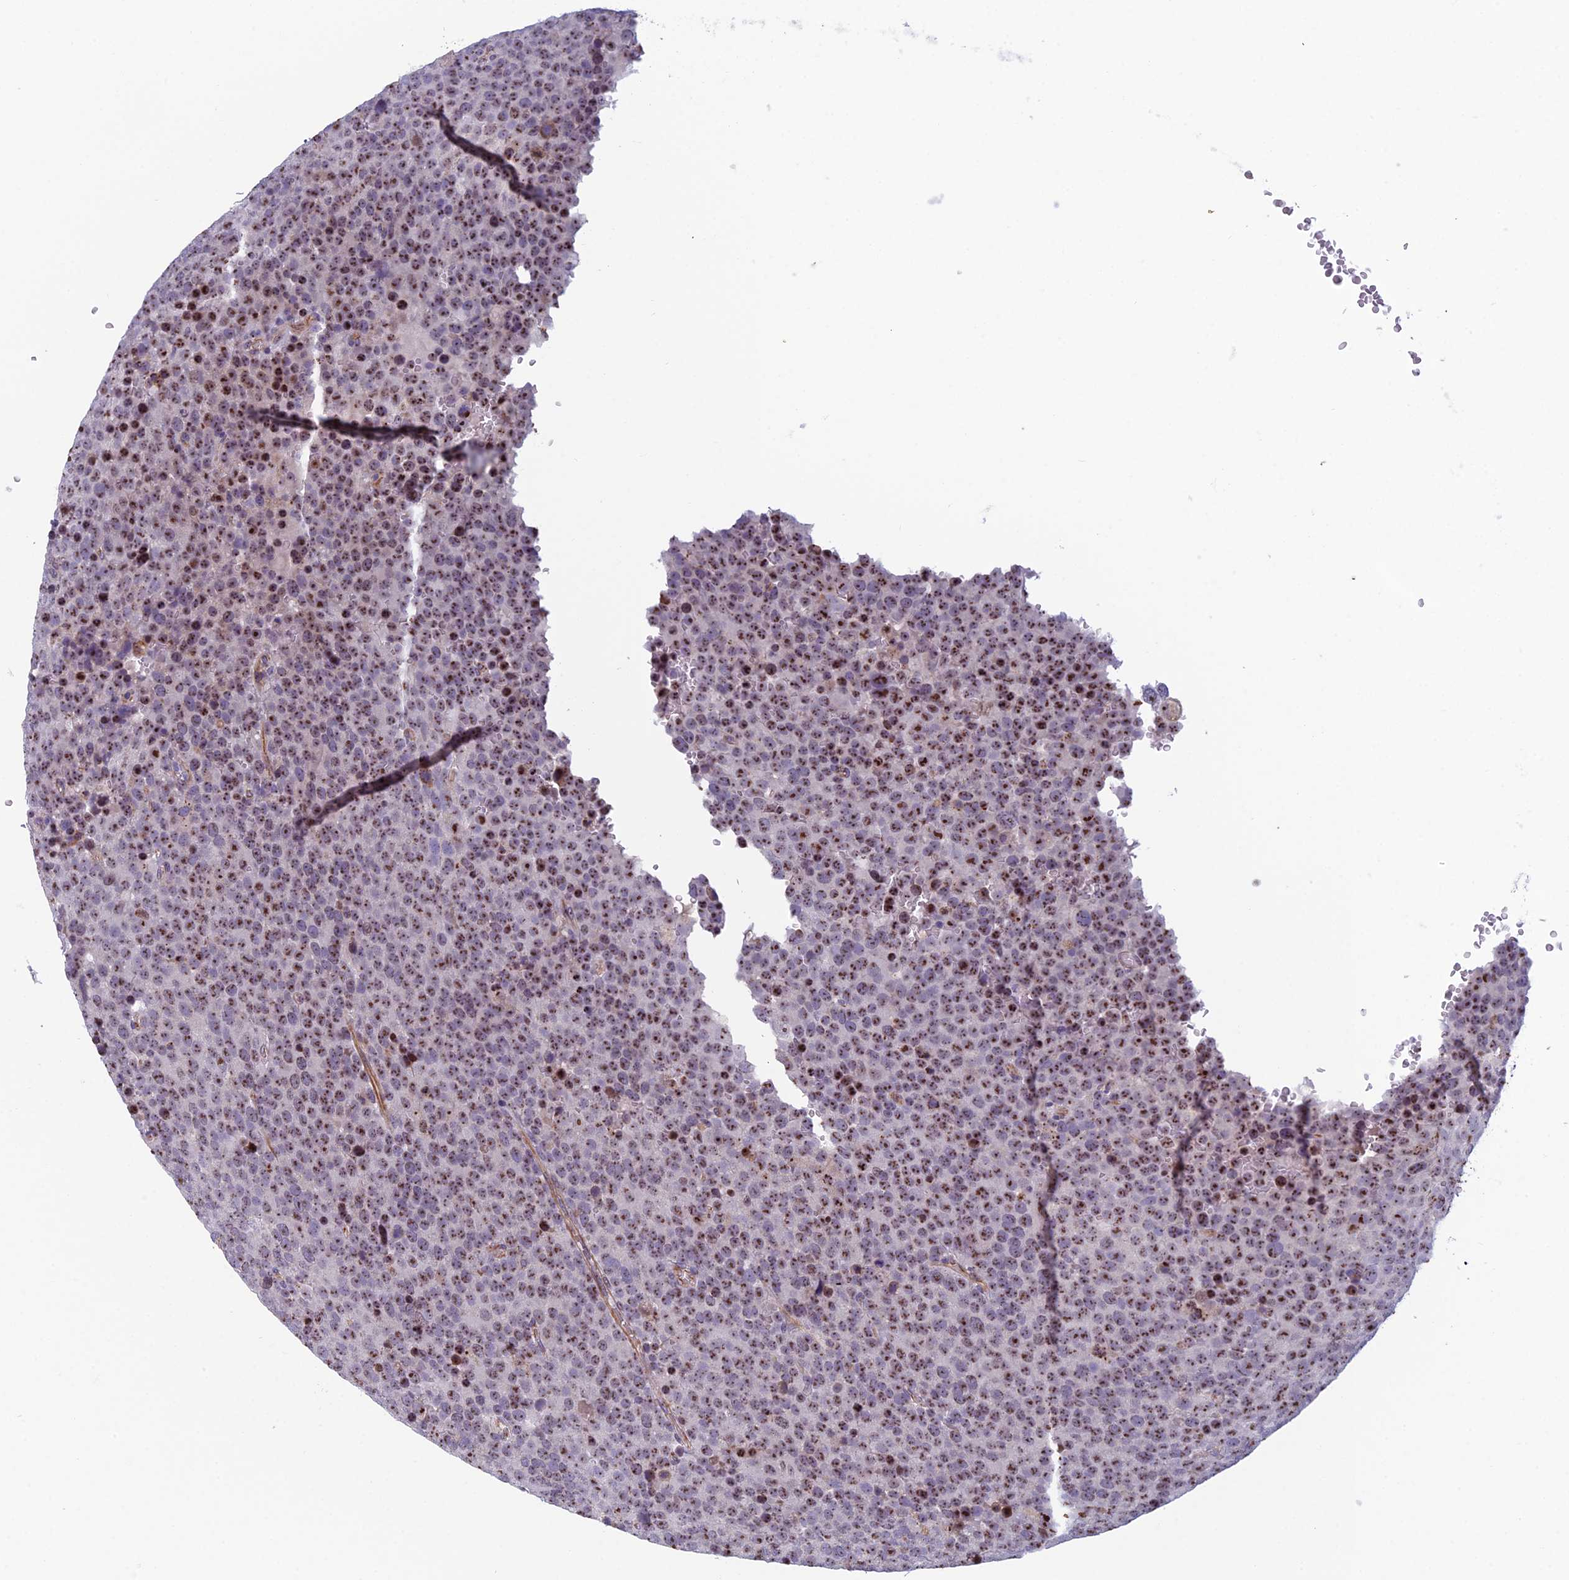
{"staining": {"intensity": "moderate", "quantity": ">75%", "location": "nuclear"}, "tissue": "testis cancer", "cell_type": "Tumor cells", "image_type": "cancer", "snomed": [{"axis": "morphology", "description": "Seminoma, NOS"}, {"axis": "topography", "description": "Testis"}], "caption": "This is an image of IHC staining of seminoma (testis), which shows moderate staining in the nuclear of tumor cells.", "gene": "NOC2L", "patient": {"sex": "male", "age": 71}}